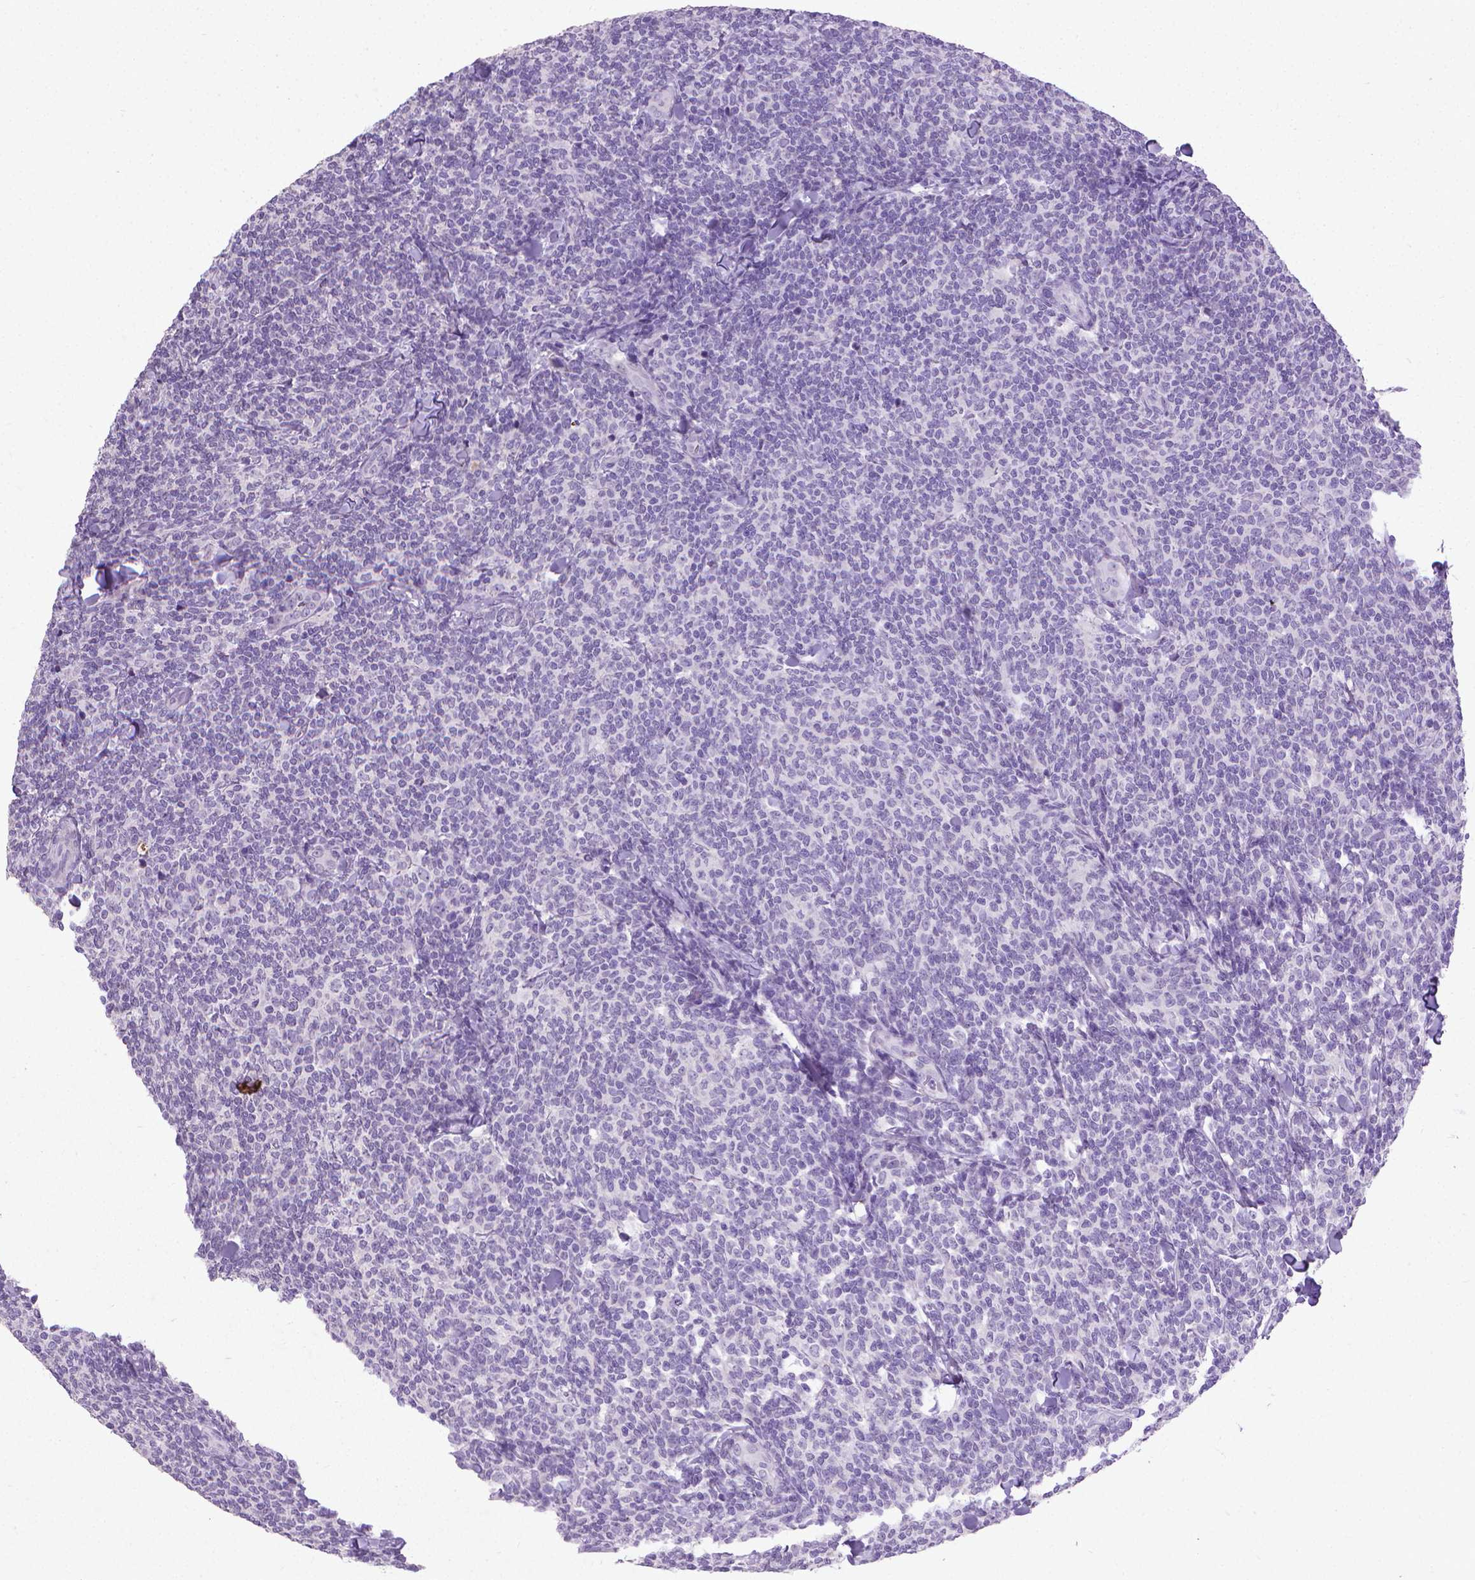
{"staining": {"intensity": "negative", "quantity": "none", "location": "none"}, "tissue": "lymphoma", "cell_type": "Tumor cells", "image_type": "cancer", "snomed": [{"axis": "morphology", "description": "Malignant lymphoma, non-Hodgkin's type, Low grade"}, {"axis": "topography", "description": "Lymph node"}], "caption": "Protein analysis of low-grade malignant lymphoma, non-Hodgkin's type reveals no significant staining in tumor cells. (DAB (3,3'-diaminobenzidine) IHC, high magnification).", "gene": "KRT5", "patient": {"sex": "female", "age": 56}}